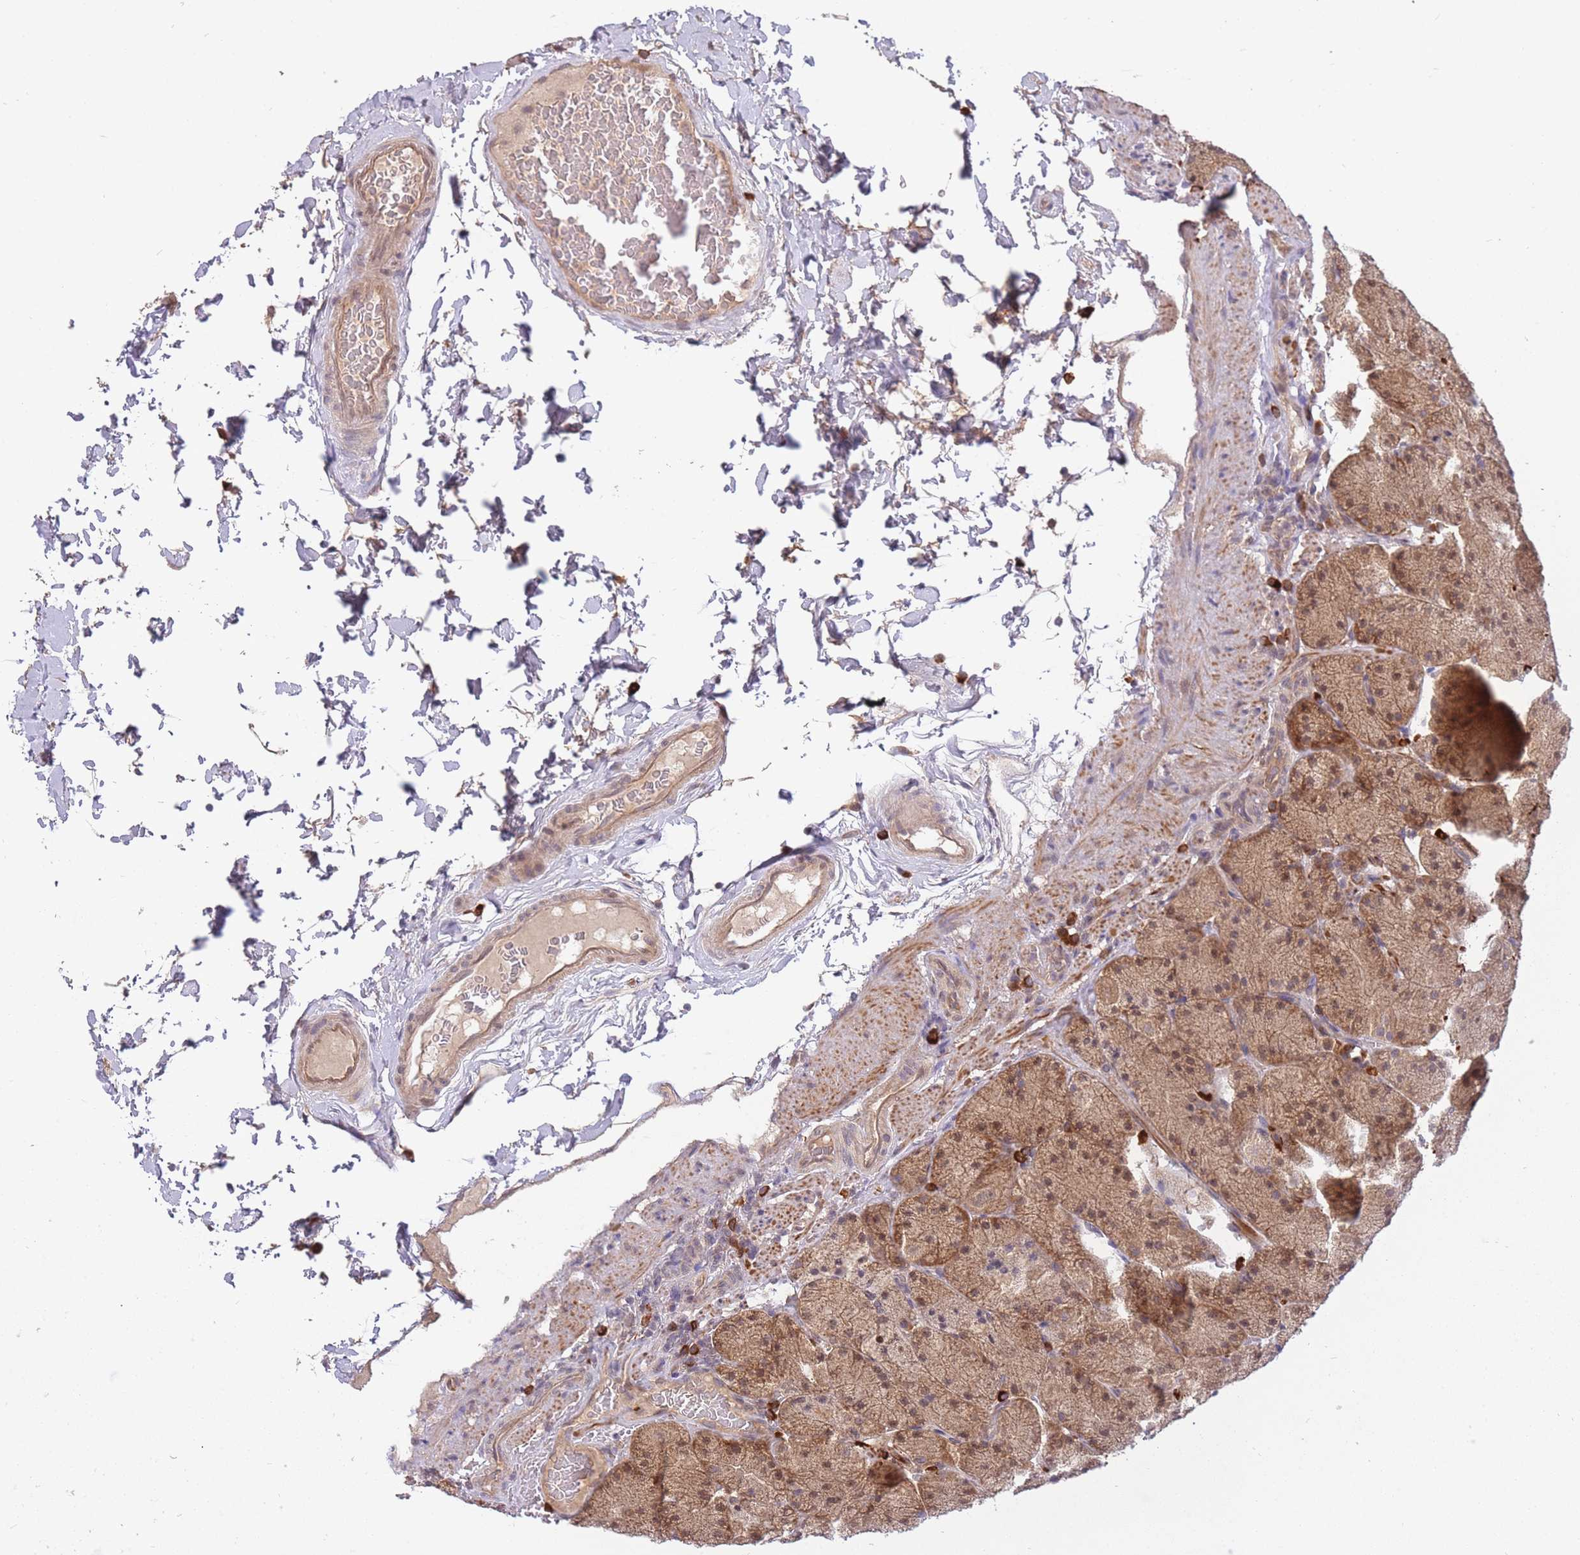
{"staining": {"intensity": "strong", "quantity": "25%-75%", "location": "cytoplasmic/membranous,nuclear"}, "tissue": "stomach", "cell_type": "Glandular cells", "image_type": "normal", "snomed": [{"axis": "morphology", "description": "Normal tissue, NOS"}, {"axis": "topography", "description": "Stomach, upper"}, {"axis": "topography", "description": "Stomach, lower"}], "caption": "Stomach stained with IHC displays strong cytoplasmic/membranous,nuclear positivity in about 25%-75% of glandular cells. (DAB (3,3'-diaminobenzidine) IHC with brightfield microscopy, high magnification).", "gene": "SMC6", "patient": {"sex": "male", "age": 67}}